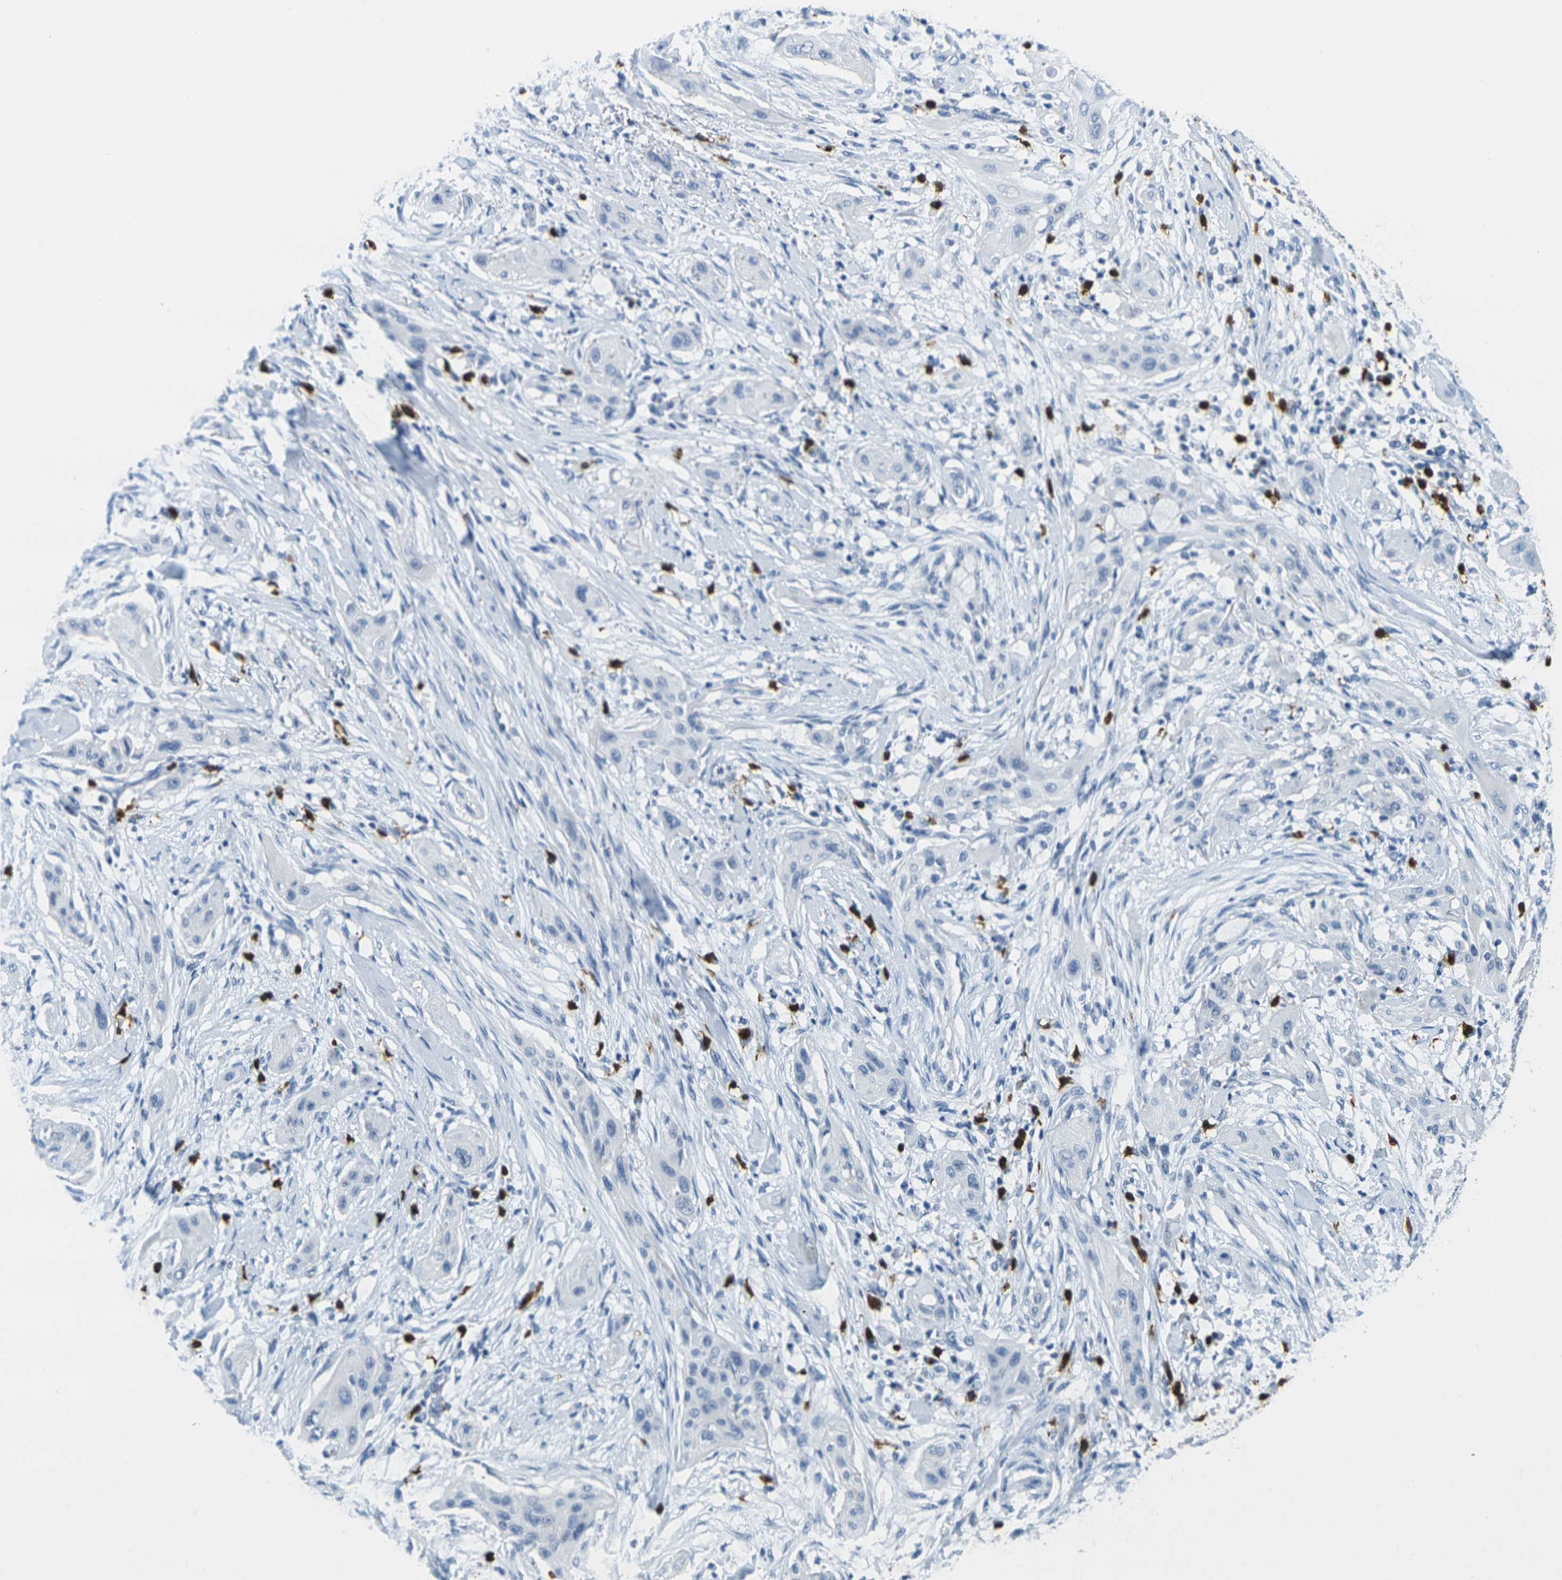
{"staining": {"intensity": "negative", "quantity": "none", "location": "none"}, "tissue": "lung cancer", "cell_type": "Tumor cells", "image_type": "cancer", "snomed": [{"axis": "morphology", "description": "Squamous cell carcinoma, NOS"}, {"axis": "topography", "description": "Lung"}], "caption": "Immunohistochemistry (IHC) micrograph of lung cancer stained for a protein (brown), which reveals no staining in tumor cells.", "gene": "GPR15", "patient": {"sex": "female", "age": 47}}